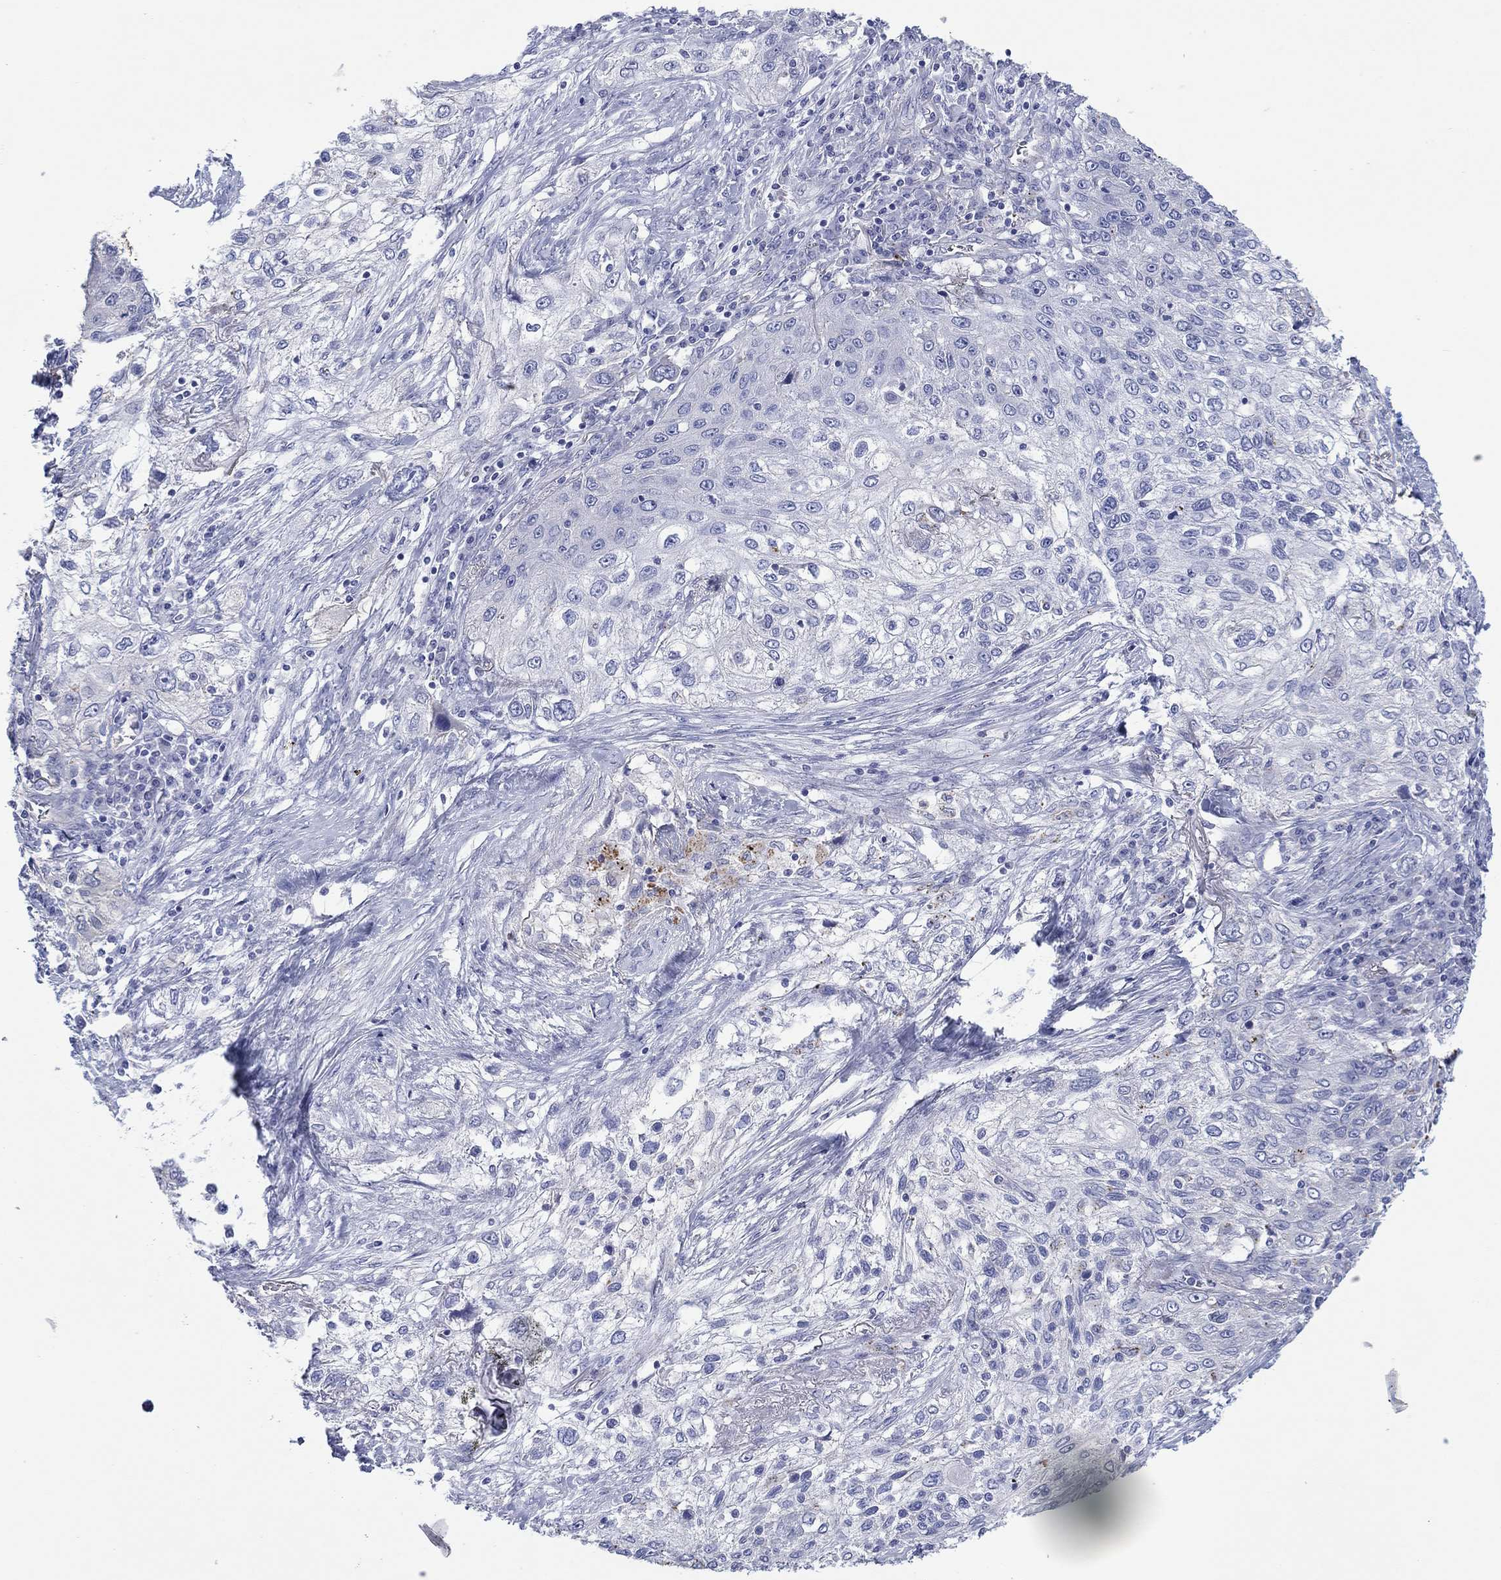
{"staining": {"intensity": "negative", "quantity": "none", "location": "none"}, "tissue": "lung cancer", "cell_type": "Tumor cells", "image_type": "cancer", "snomed": [{"axis": "morphology", "description": "Squamous cell carcinoma, NOS"}, {"axis": "topography", "description": "Lung"}], "caption": "Lung cancer (squamous cell carcinoma) was stained to show a protein in brown. There is no significant staining in tumor cells. (Stains: DAB IHC with hematoxylin counter stain, Microscopy: brightfield microscopy at high magnification).", "gene": "TPRN", "patient": {"sex": "female", "age": 69}}